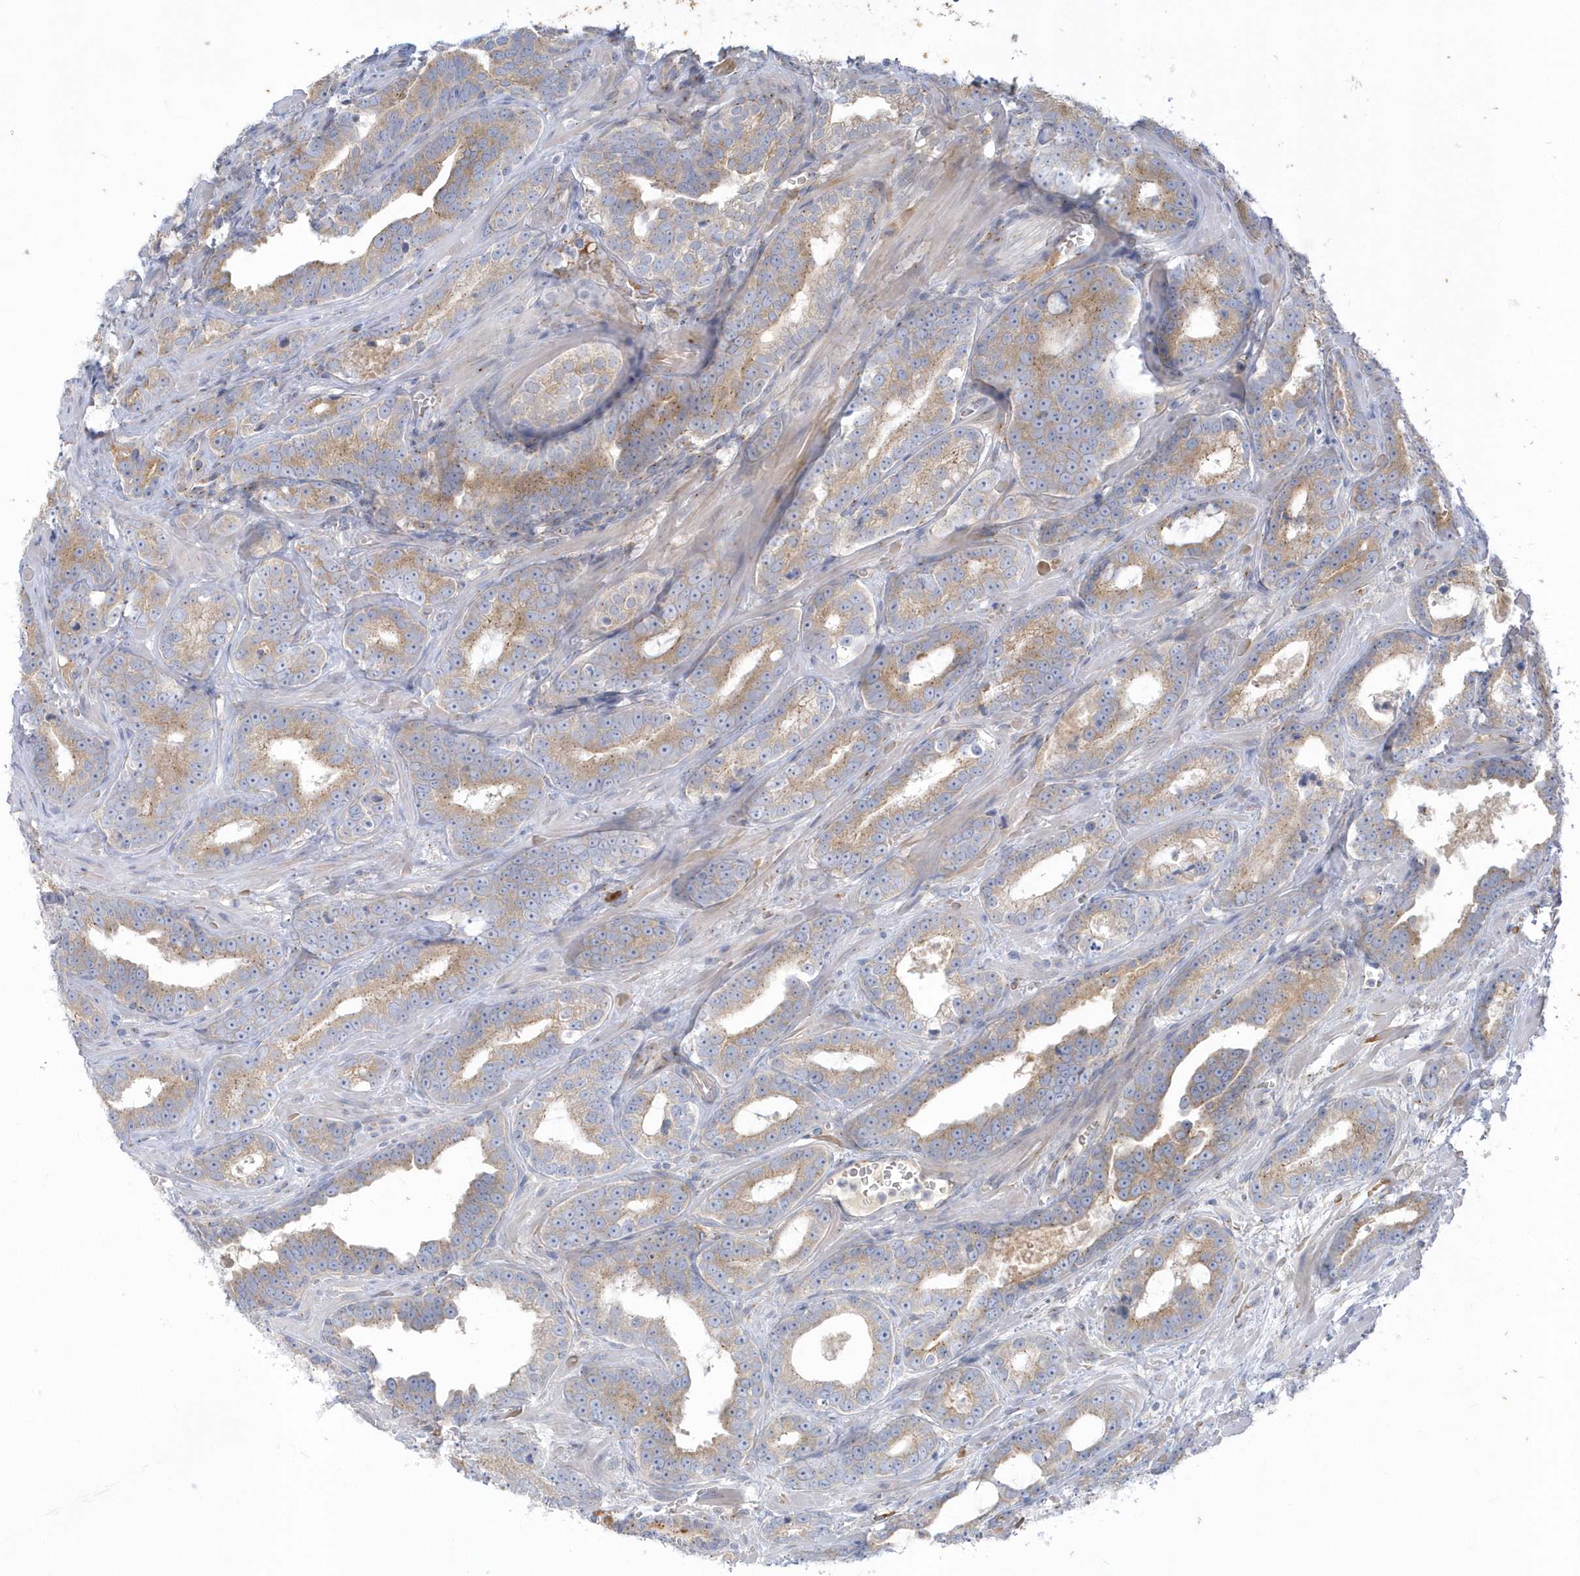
{"staining": {"intensity": "weak", "quantity": ">75%", "location": "cytoplasmic/membranous"}, "tissue": "prostate cancer", "cell_type": "Tumor cells", "image_type": "cancer", "snomed": [{"axis": "morphology", "description": "Adenocarcinoma, High grade"}, {"axis": "topography", "description": "Prostate"}], "caption": "Protein expression analysis of prostate cancer (high-grade adenocarcinoma) displays weak cytoplasmic/membranous expression in approximately >75% of tumor cells.", "gene": "SEMA3D", "patient": {"sex": "male", "age": 62}}